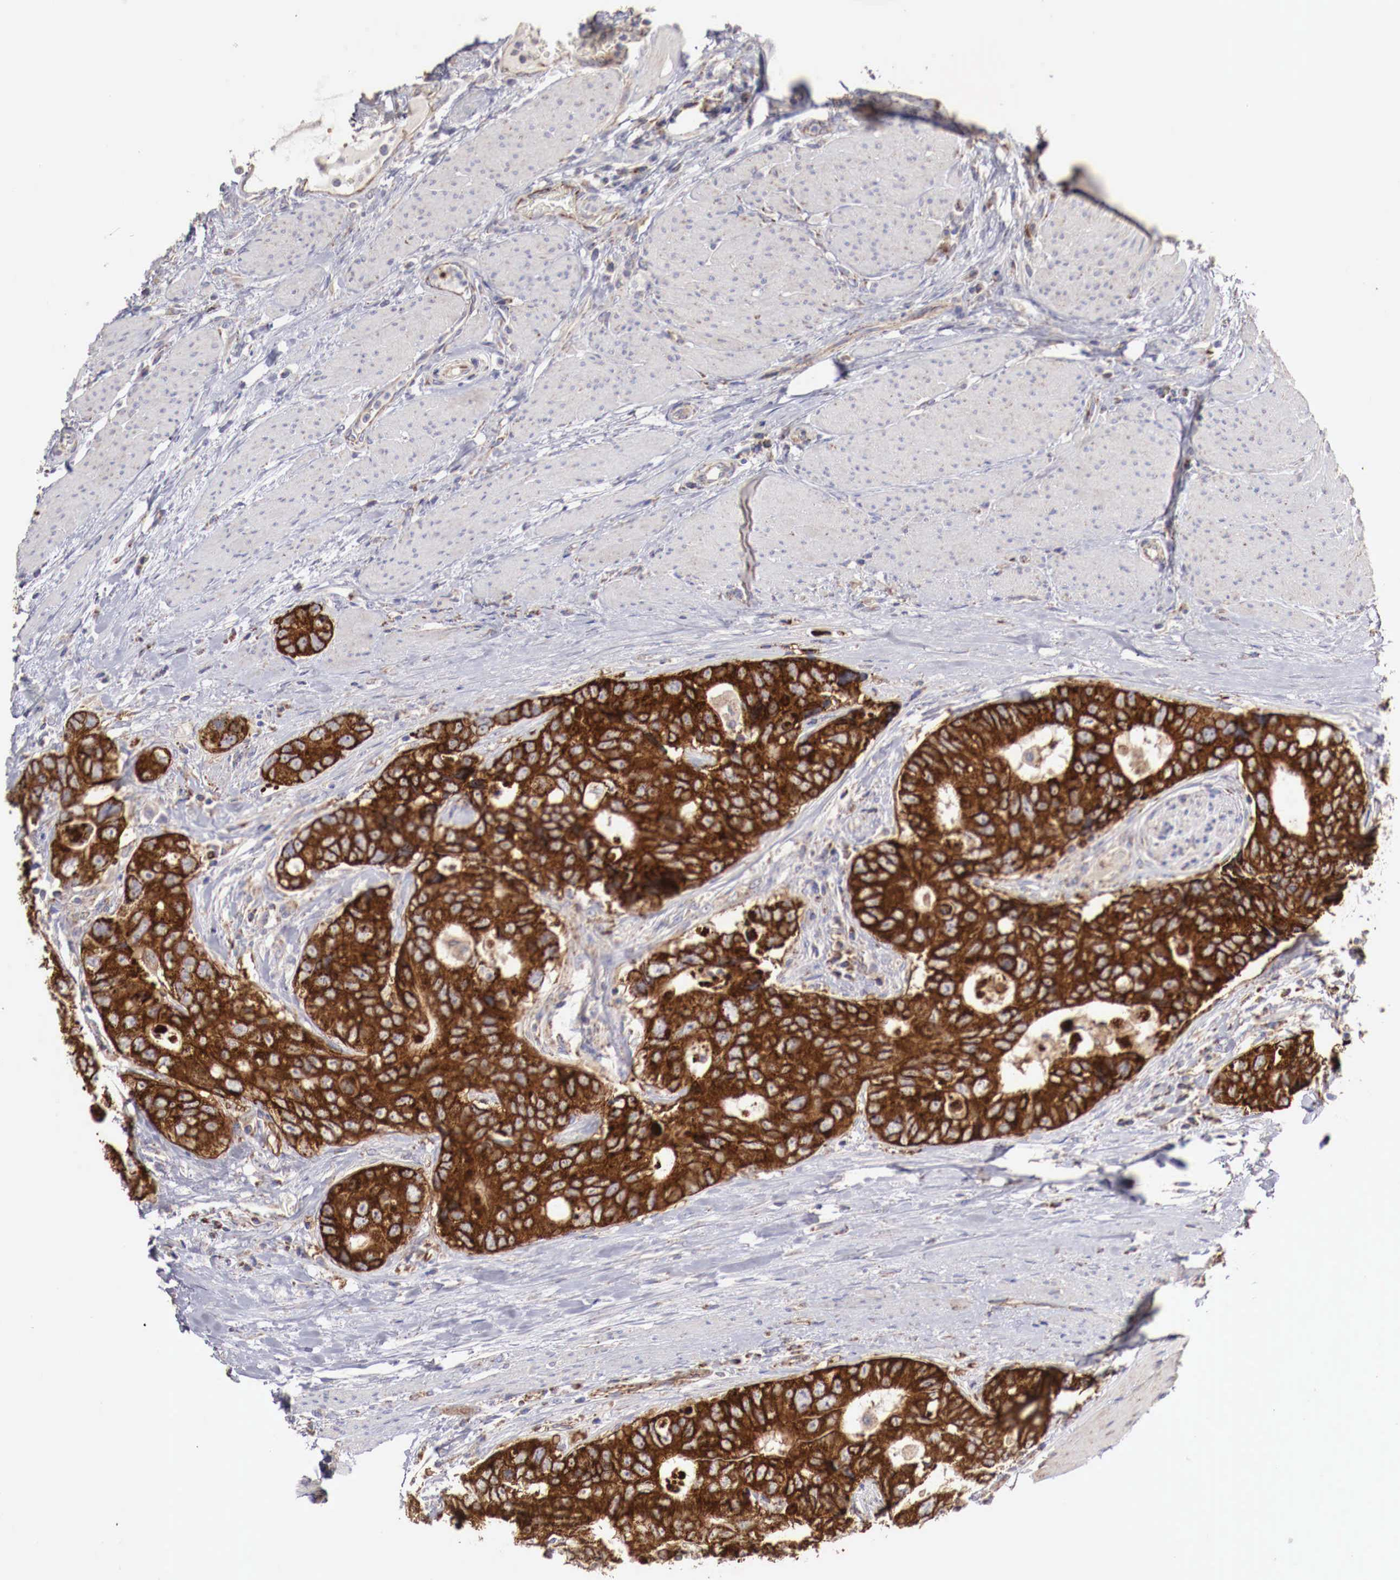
{"staining": {"intensity": "strong", "quantity": ">75%", "location": "cytoplasmic/membranous"}, "tissue": "colorectal cancer", "cell_type": "Tumor cells", "image_type": "cancer", "snomed": [{"axis": "morphology", "description": "Adenocarcinoma, NOS"}, {"axis": "topography", "description": "Rectum"}], "caption": "Immunohistochemistry of adenocarcinoma (colorectal) exhibits high levels of strong cytoplasmic/membranous positivity in about >75% of tumor cells. (DAB IHC, brown staining for protein, blue staining for nuclei).", "gene": "XPNPEP3", "patient": {"sex": "female", "age": 67}}